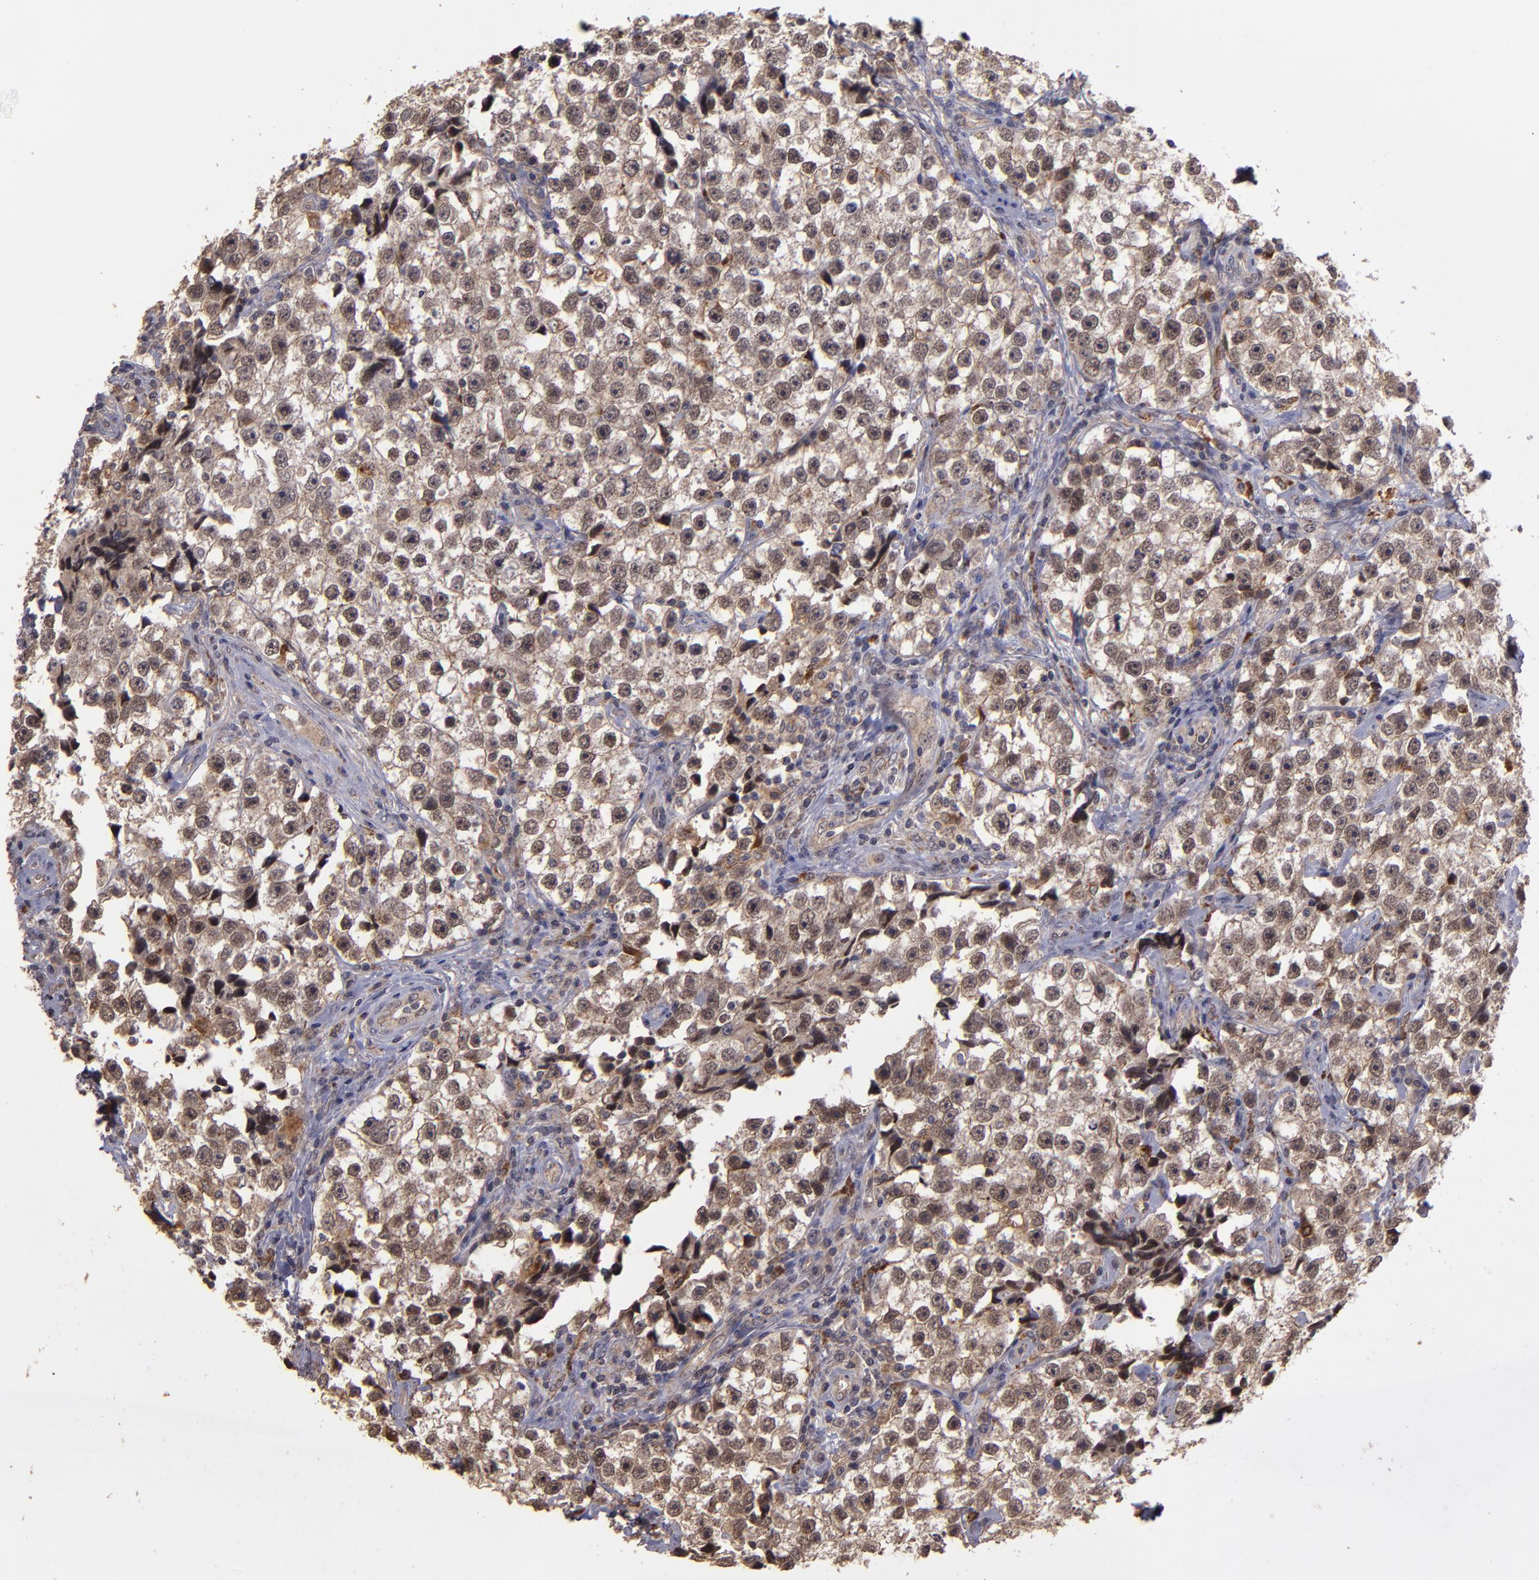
{"staining": {"intensity": "moderate", "quantity": ">75%", "location": "cytoplasmic/membranous,nuclear"}, "tissue": "testis cancer", "cell_type": "Tumor cells", "image_type": "cancer", "snomed": [{"axis": "morphology", "description": "Seminoma, NOS"}, {"axis": "topography", "description": "Testis"}], "caption": "Human testis seminoma stained with a protein marker exhibits moderate staining in tumor cells.", "gene": "SIPA1L1", "patient": {"sex": "male", "age": 32}}